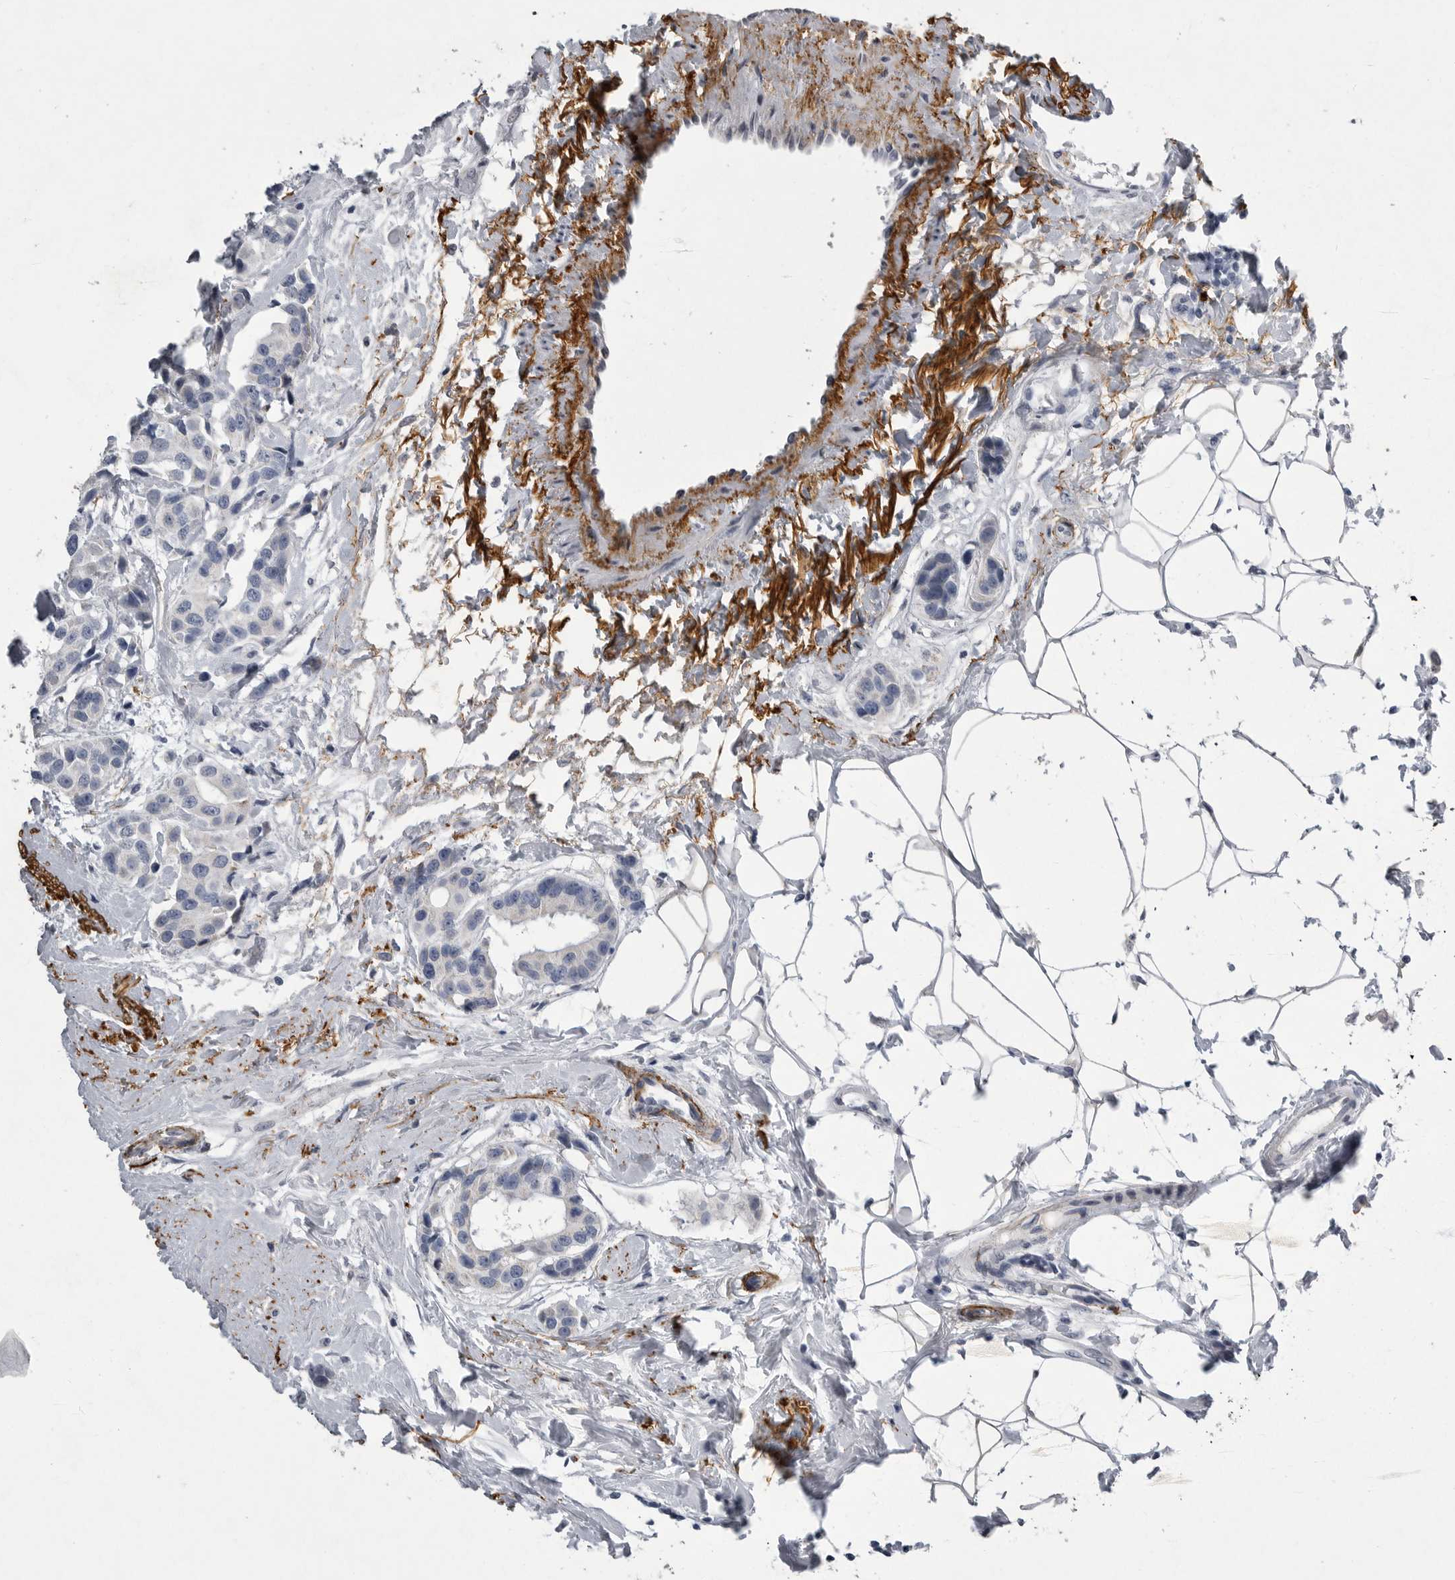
{"staining": {"intensity": "negative", "quantity": "none", "location": "none"}, "tissue": "breast cancer", "cell_type": "Tumor cells", "image_type": "cancer", "snomed": [{"axis": "morphology", "description": "Normal tissue, NOS"}, {"axis": "morphology", "description": "Duct carcinoma"}, {"axis": "topography", "description": "Breast"}], "caption": "Immunohistochemistry of invasive ductal carcinoma (breast) displays no staining in tumor cells. The staining was performed using DAB to visualize the protein expression in brown, while the nuclei were stained in blue with hematoxylin (Magnification: 20x).", "gene": "CRP", "patient": {"sex": "female", "age": 39}}